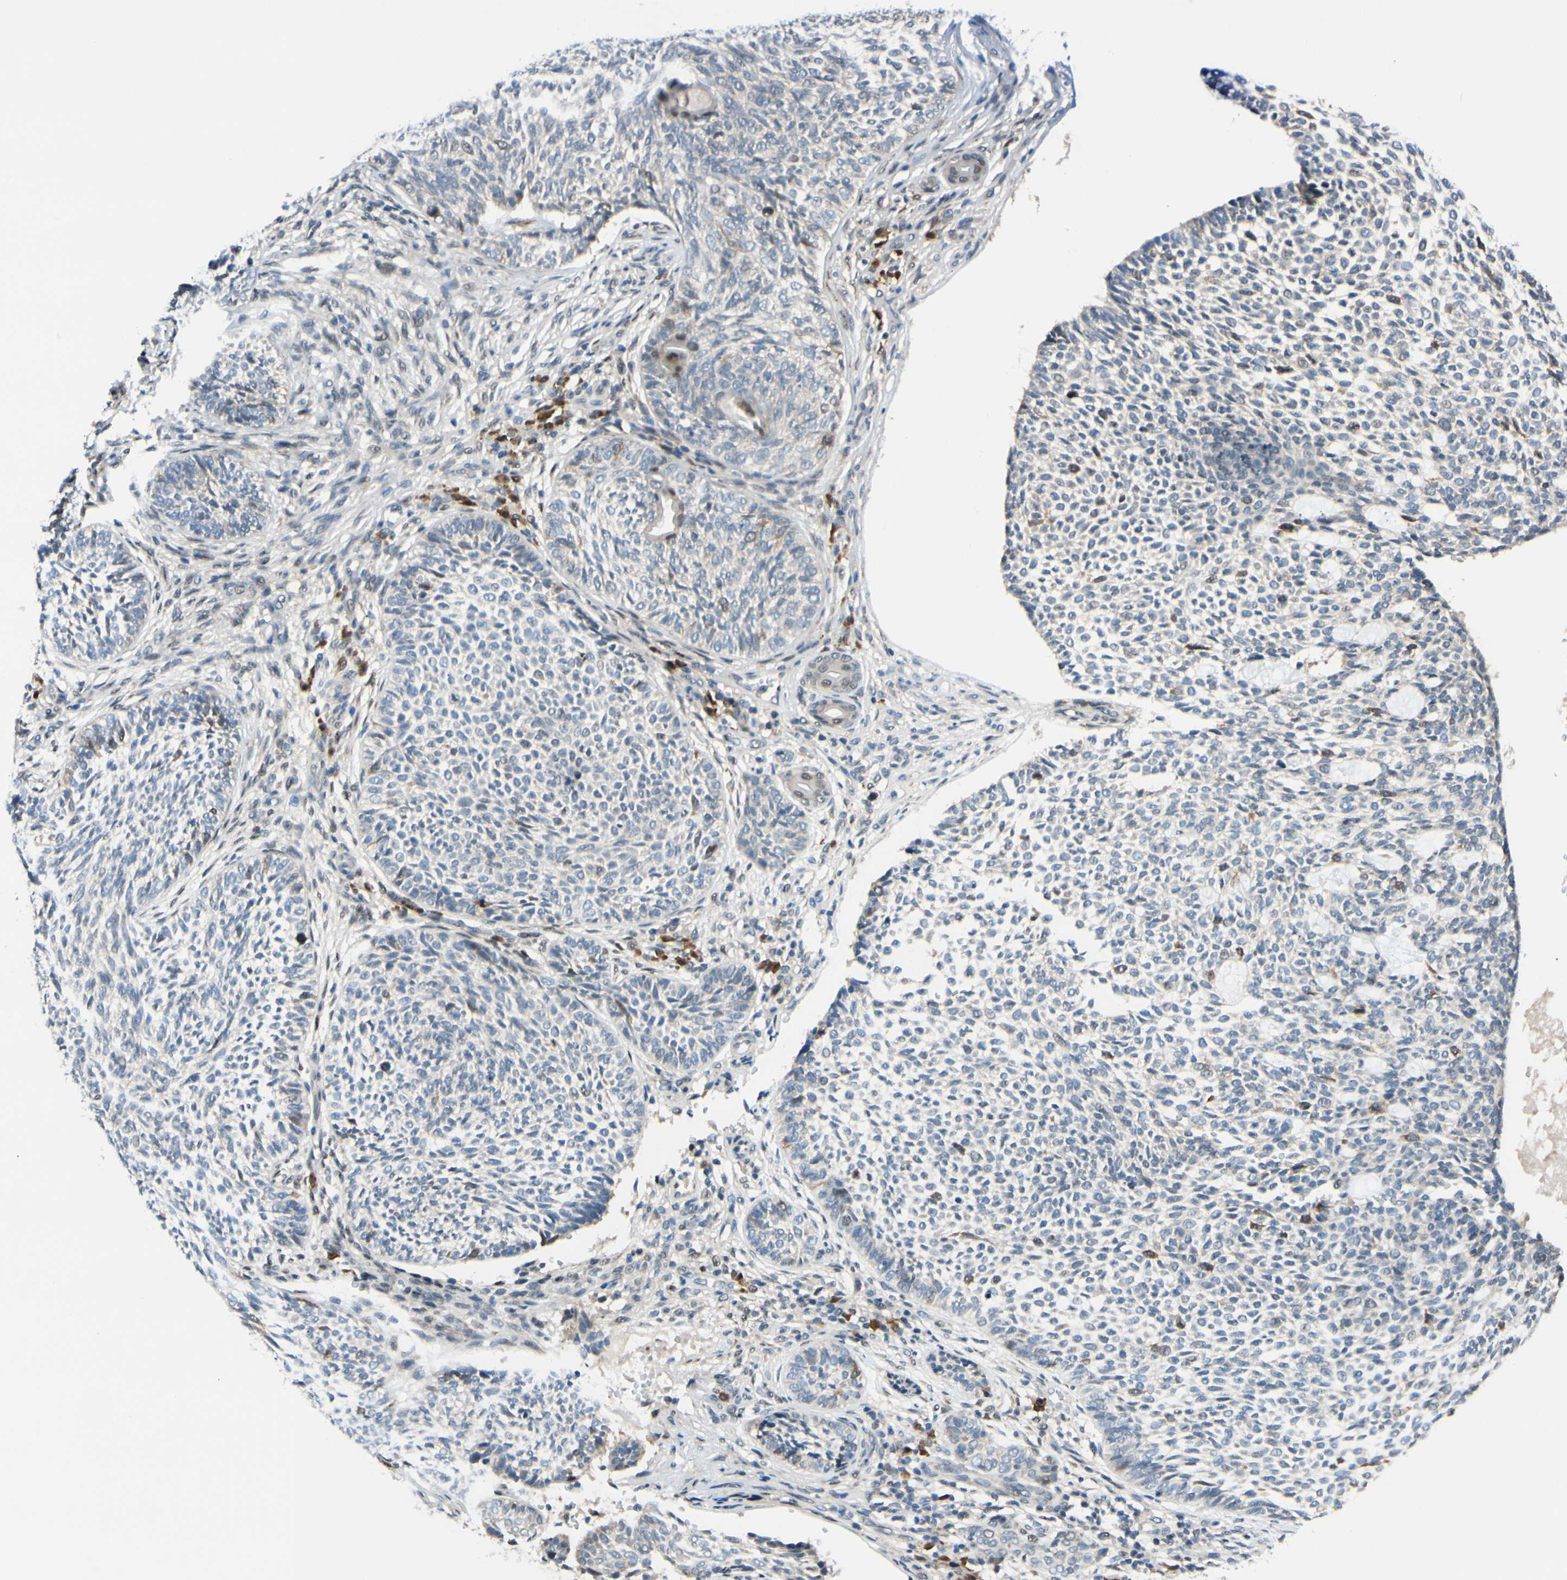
{"staining": {"intensity": "moderate", "quantity": "<25%", "location": "cytoplasmic/membranous,nuclear"}, "tissue": "skin cancer", "cell_type": "Tumor cells", "image_type": "cancer", "snomed": [{"axis": "morphology", "description": "Basal cell carcinoma"}, {"axis": "topography", "description": "Skin"}], "caption": "An immunohistochemistry micrograph of neoplastic tissue is shown. Protein staining in brown highlights moderate cytoplasmic/membranous and nuclear positivity in skin cancer within tumor cells.", "gene": "PTTG1", "patient": {"sex": "male", "age": 87}}